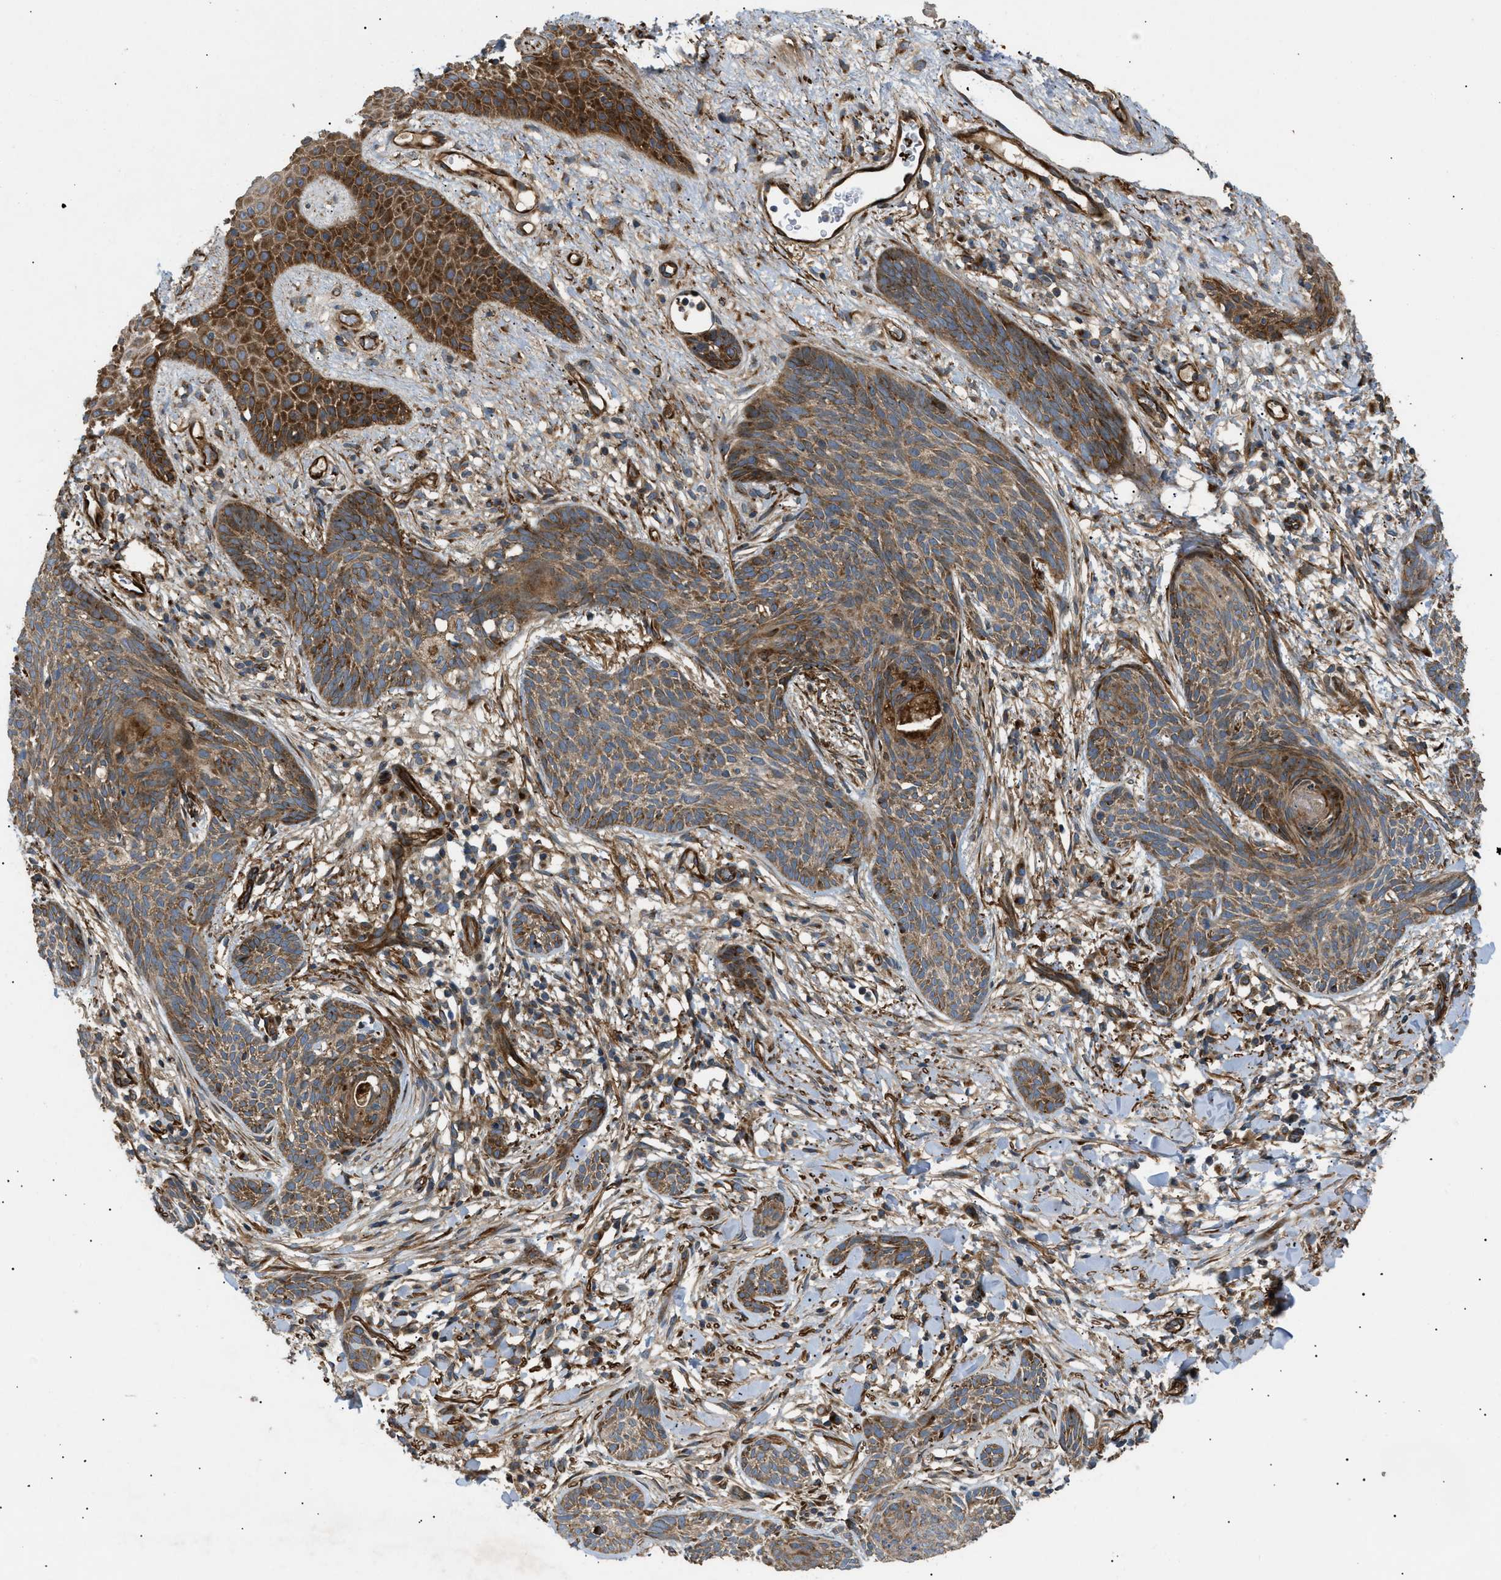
{"staining": {"intensity": "strong", "quantity": ">75%", "location": "cytoplasmic/membranous"}, "tissue": "skin cancer", "cell_type": "Tumor cells", "image_type": "cancer", "snomed": [{"axis": "morphology", "description": "Basal cell carcinoma"}, {"axis": "topography", "description": "Skin"}], "caption": "An image showing strong cytoplasmic/membranous expression in about >75% of tumor cells in skin cancer (basal cell carcinoma), as visualized by brown immunohistochemical staining.", "gene": "LYSMD3", "patient": {"sex": "female", "age": 59}}